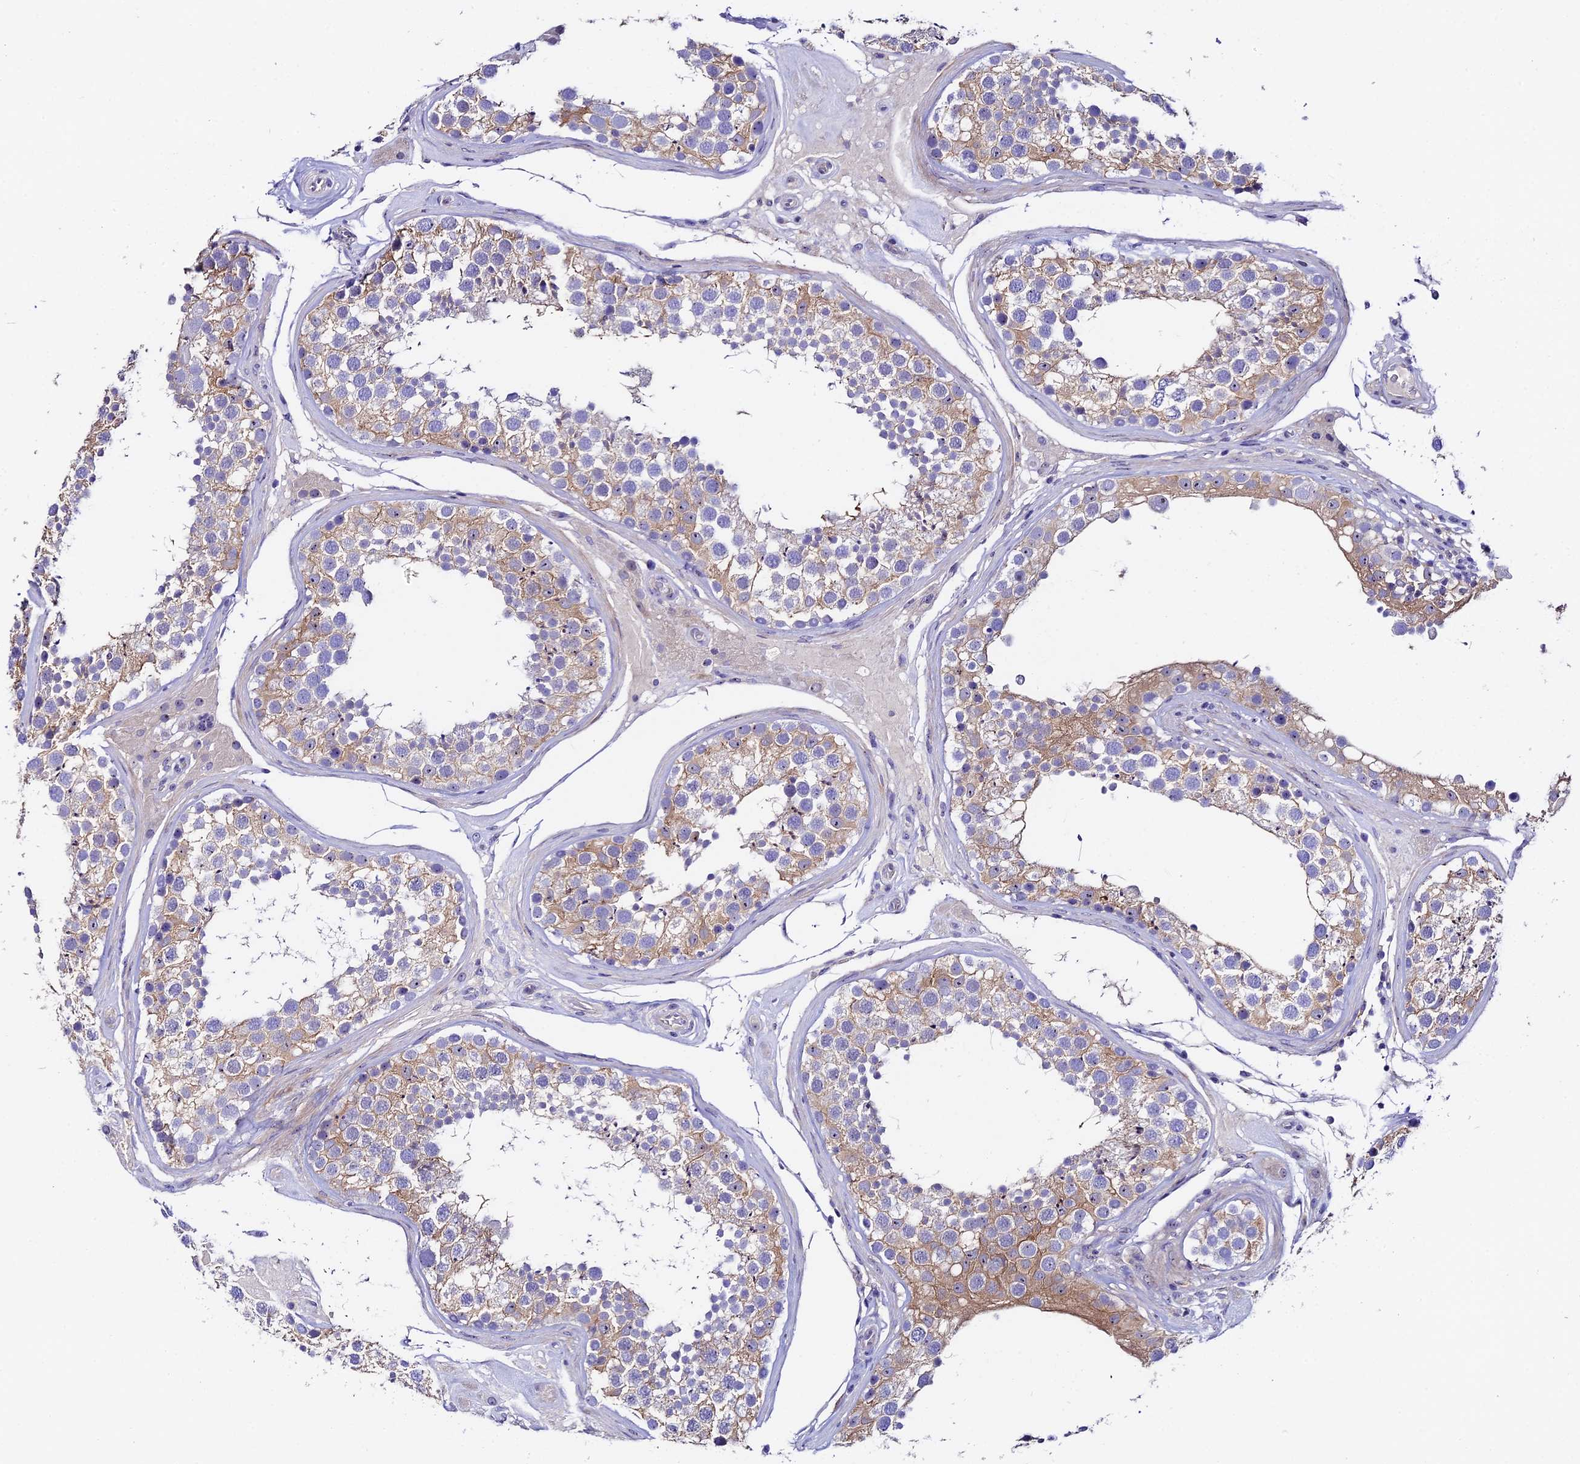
{"staining": {"intensity": "moderate", "quantity": "<25%", "location": "cytoplasmic/membranous"}, "tissue": "testis", "cell_type": "Cells in seminiferous ducts", "image_type": "normal", "snomed": [{"axis": "morphology", "description": "Normal tissue, NOS"}, {"axis": "topography", "description": "Testis"}], "caption": "Immunohistochemistry (IHC) of normal human testis displays low levels of moderate cytoplasmic/membranous positivity in approximately <25% of cells in seminiferous ducts. The staining was performed using DAB to visualize the protein expression in brown, while the nuclei were stained in blue with hematoxylin (Magnification: 20x).", "gene": "DUSP29", "patient": {"sex": "male", "age": 46}}